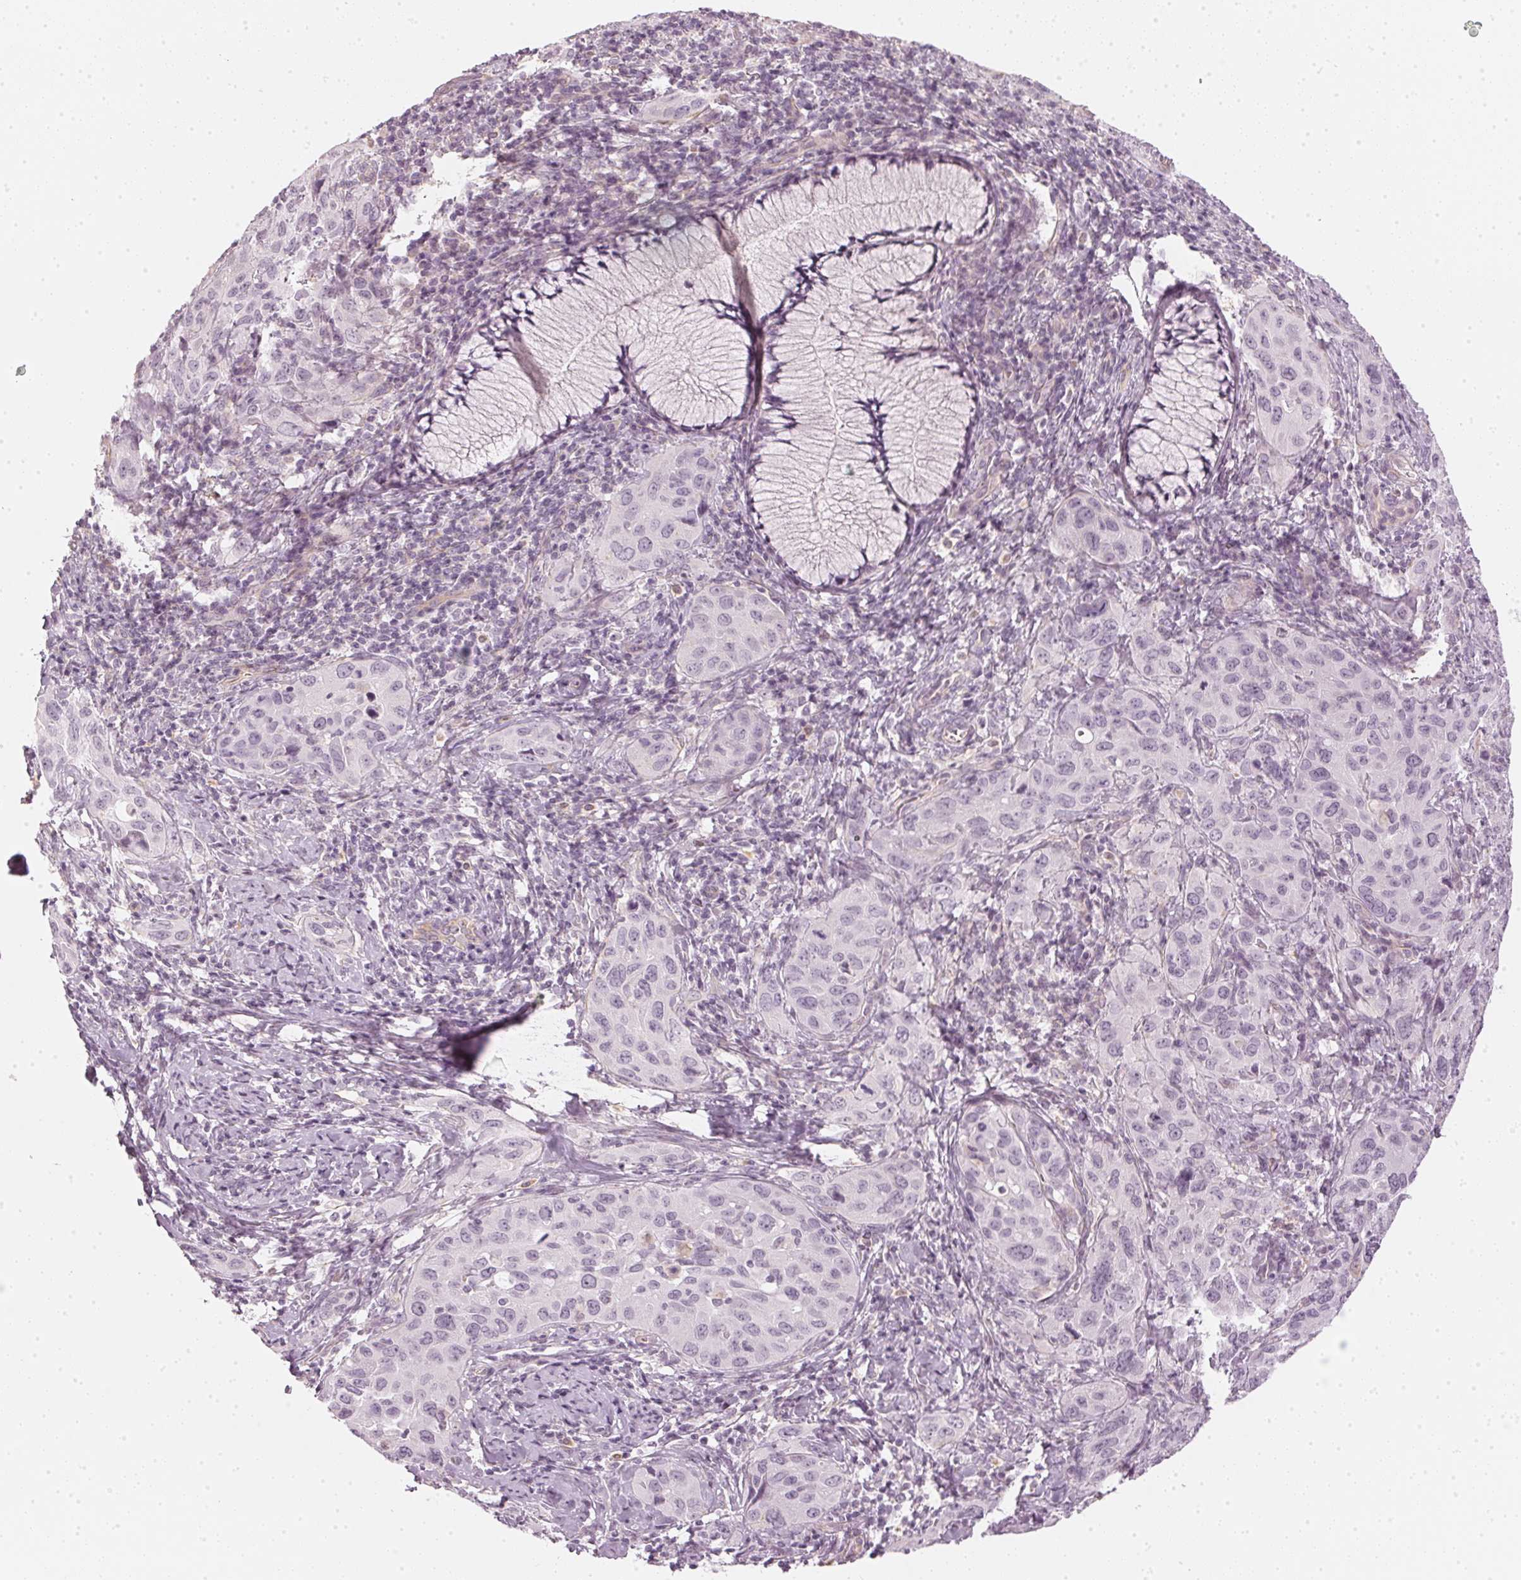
{"staining": {"intensity": "negative", "quantity": "none", "location": "none"}, "tissue": "cervical cancer", "cell_type": "Tumor cells", "image_type": "cancer", "snomed": [{"axis": "morphology", "description": "Normal tissue, NOS"}, {"axis": "morphology", "description": "Squamous cell carcinoma, NOS"}, {"axis": "topography", "description": "Cervix"}], "caption": "Cervical cancer was stained to show a protein in brown. There is no significant positivity in tumor cells. The staining is performed using DAB brown chromogen with nuclei counter-stained in using hematoxylin.", "gene": "APLP1", "patient": {"sex": "female", "age": 51}}